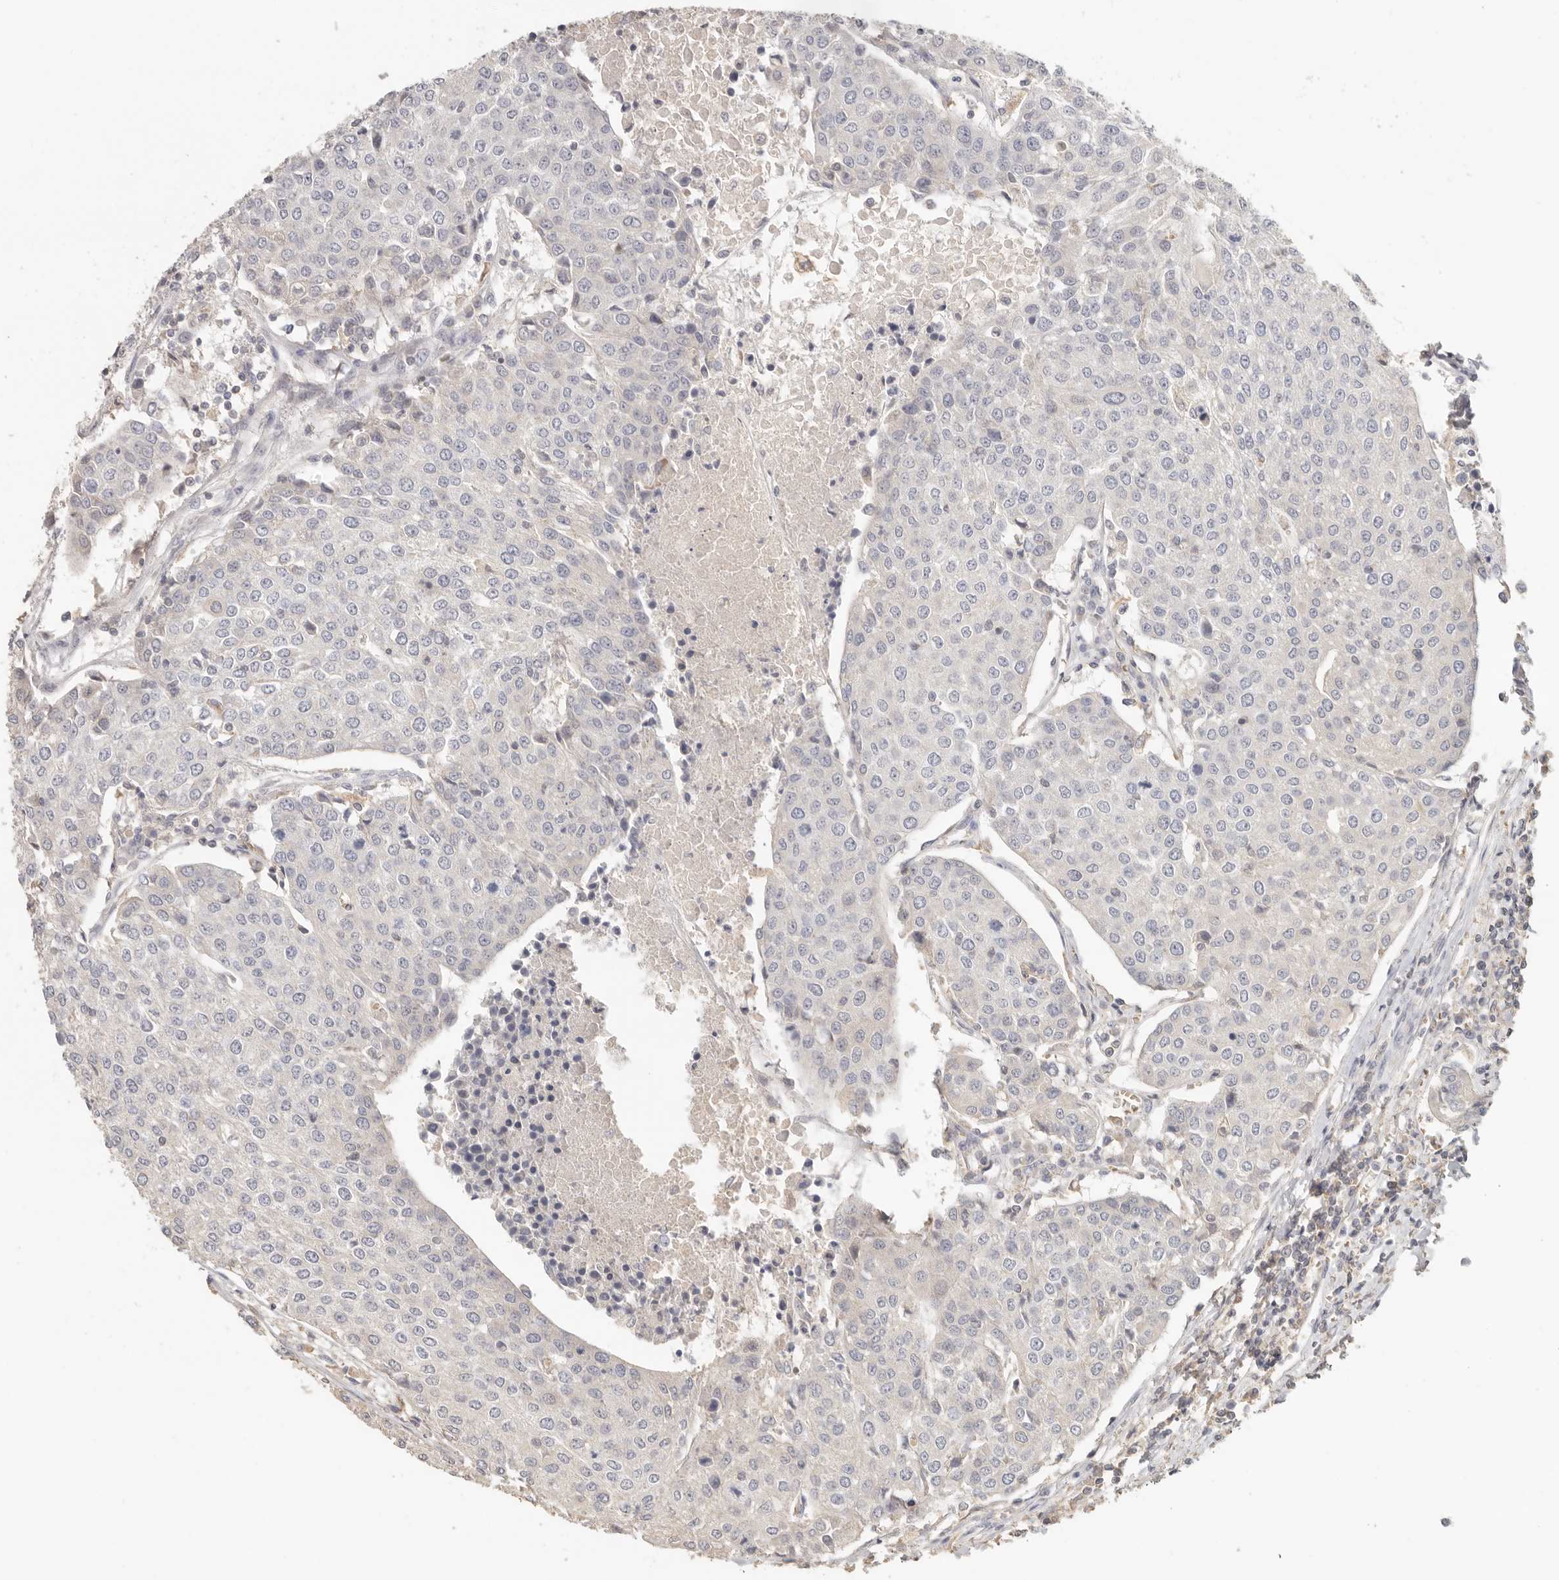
{"staining": {"intensity": "negative", "quantity": "none", "location": "none"}, "tissue": "urothelial cancer", "cell_type": "Tumor cells", "image_type": "cancer", "snomed": [{"axis": "morphology", "description": "Urothelial carcinoma, High grade"}, {"axis": "topography", "description": "Urinary bladder"}], "caption": "Immunohistochemistry of urothelial carcinoma (high-grade) reveals no positivity in tumor cells.", "gene": "CSK", "patient": {"sex": "female", "age": 85}}